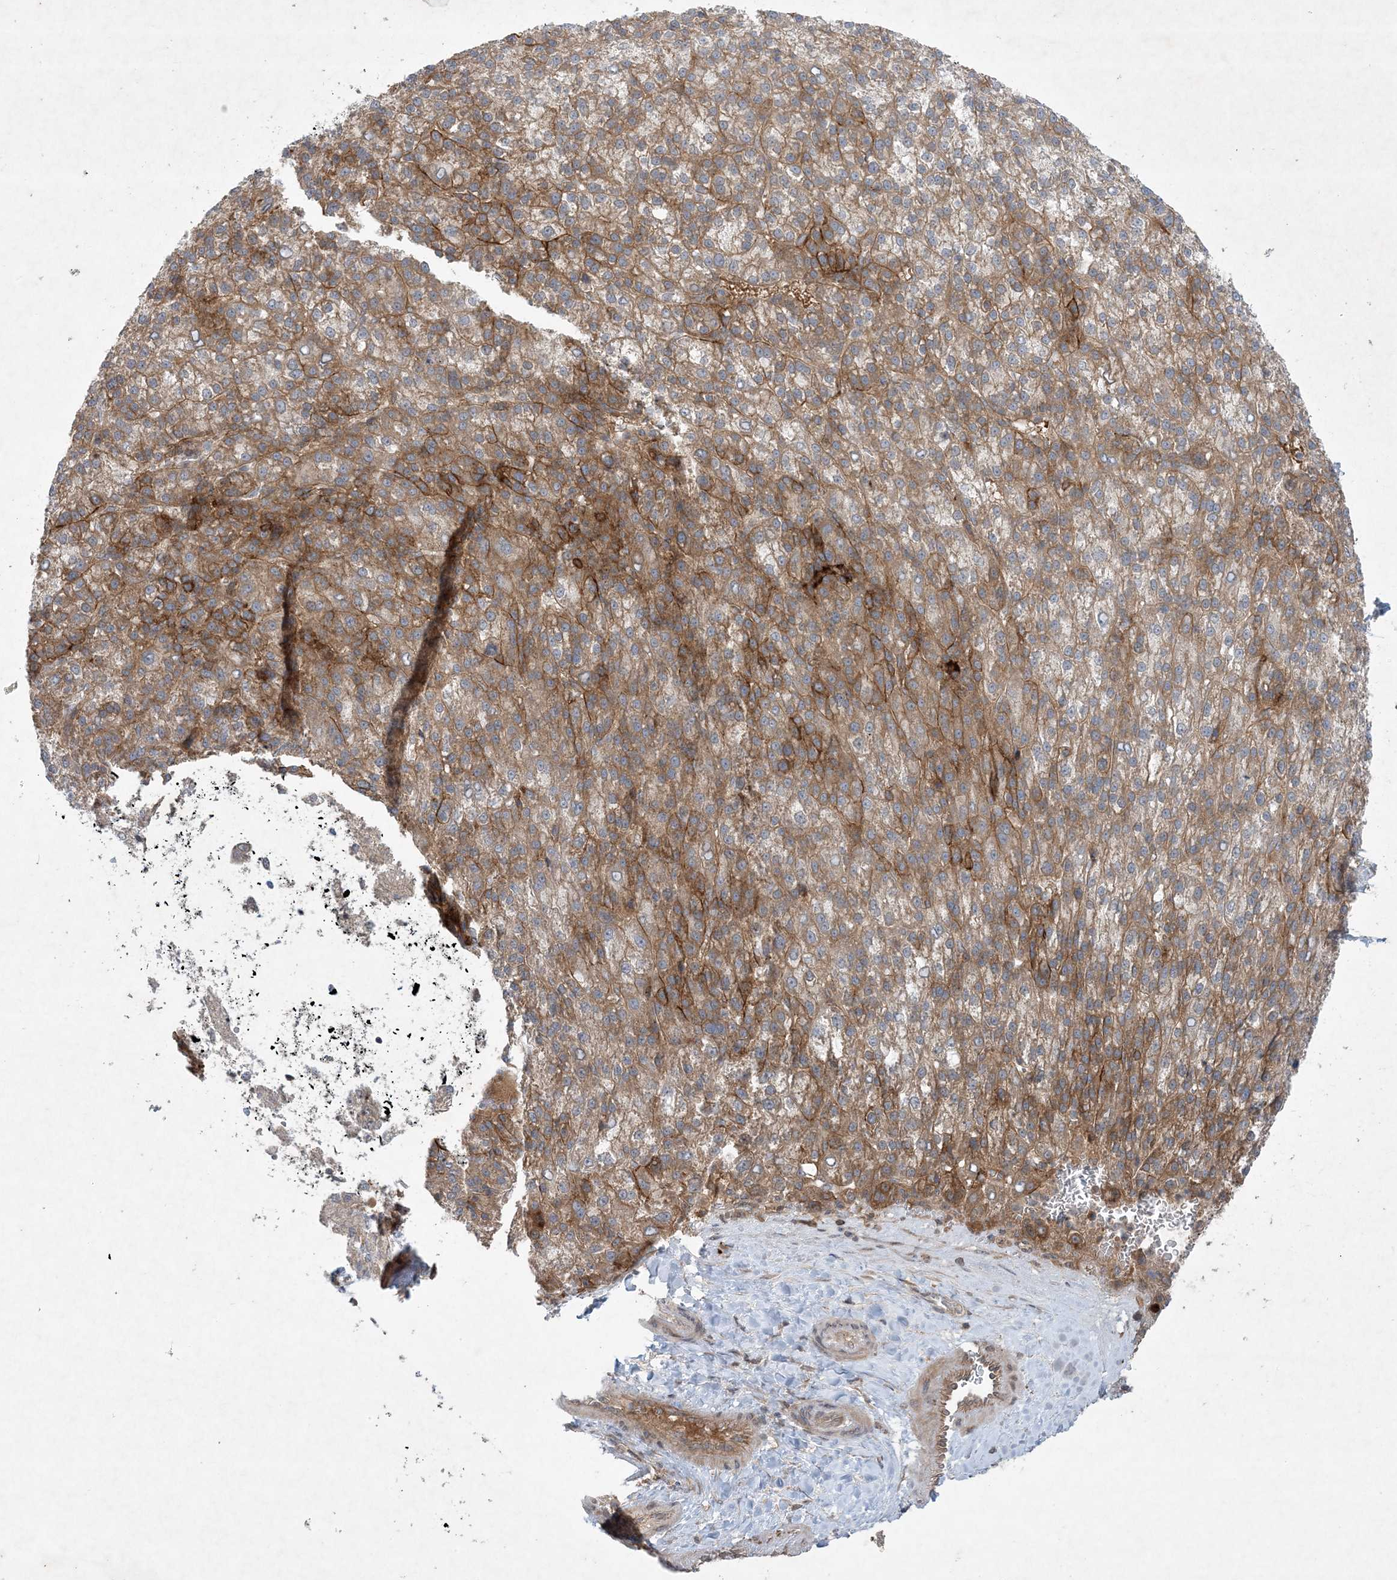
{"staining": {"intensity": "moderate", "quantity": "25%-75%", "location": "cytoplasmic/membranous"}, "tissue": "liver cancer", "cell_type": "Tumor cells", "image_type": "cancer", "snomed": [{"axis": "morphology", "description": "Carcinoma, Hepatocellular, NOS"}, {"axis": "topography", "description": "Liver"}], "caption": "Liver cancer tissue demonstrates moderate cytoplasmic/membranous staining in approximately 25%-75% of tumor cells, visualized by immunohistochemistry.", "gene": "STAM2", "patient": {"sex": "female", "age": 58}}